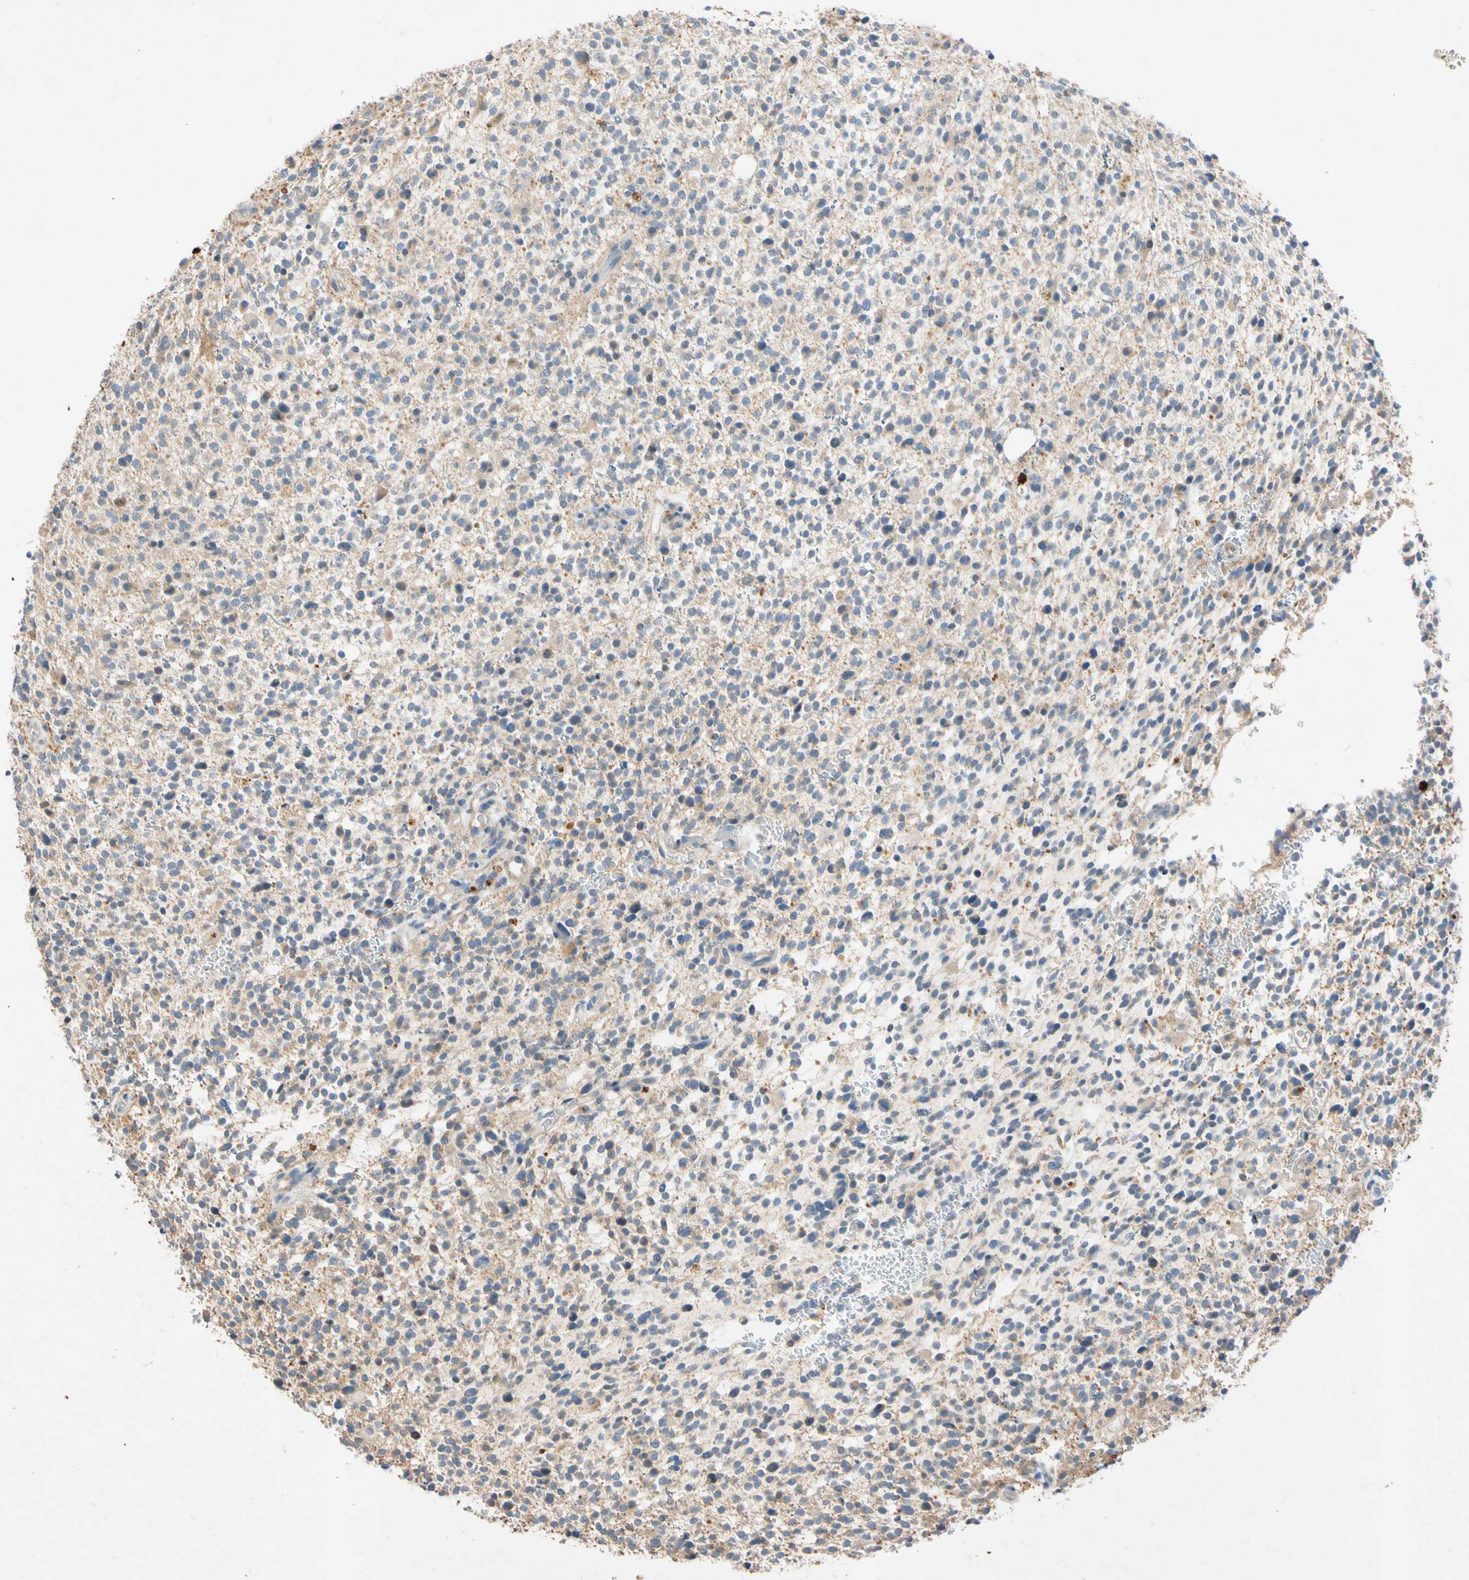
{"staining": {"intensity": "strong", "quantity": "<25%", "location": "cytoplasmic/membranous"}, "tissue": "glioma", "cell_type": "Tumor cells", "image_type": "cancer", "snomed": [{"axis": "morphology", "description": "Glioma, malignant, High grade"}, {"axis": "topography", "description": "Brain"}], "caption": "The image displays a brown stain indicating the presence of a protein in the cytoplasmic/membranous of tumor cells in glioma. (DAB IHC, brown staining for protein, blue staining for nuclei).", "gene": "GASK1B", "patient": {"sex": "male", "age": 48}}